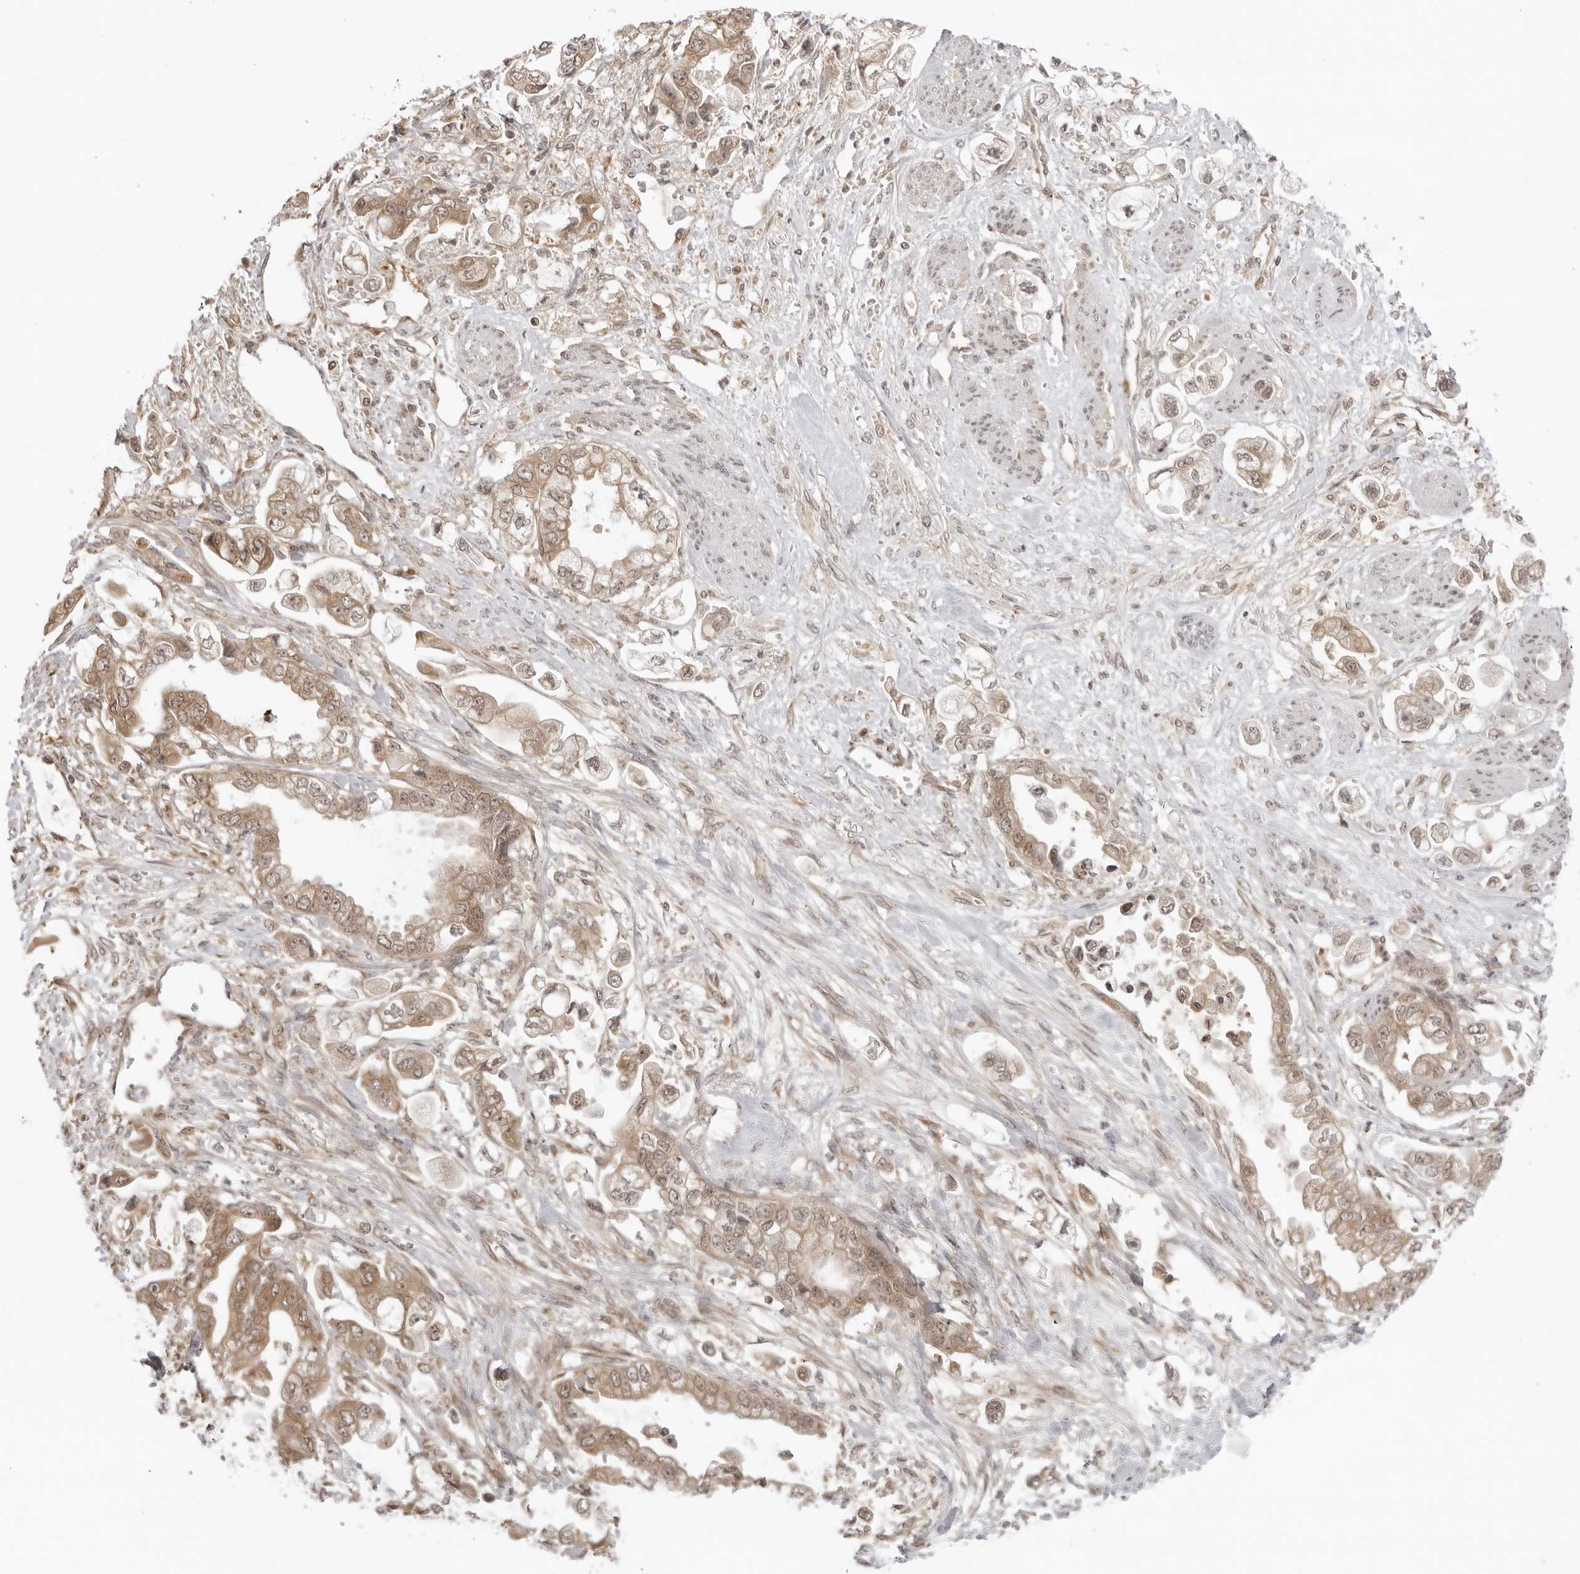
{"staining": {"intensity": "moderate", "quantity": ">75%", "location": "cytoplasmic/membranous"}, "tissue": "stomach cancer", "cell_type": "Tumor cells", "image_type": "cancer", "snomed": [{"axis": "morphology", "description": "Adenocarcinoma, NOS"}, {"axis": "topography", "description": "Stomach"}], "caption": "Human stomach adenocarcinoma stained with a brown dye exhibits moderate cytoplasmic/membranous positive expression in approximately >75% of tumor cells.", "gene": "PRRC2C", "patient": {"sex": "male", "age": 62}}